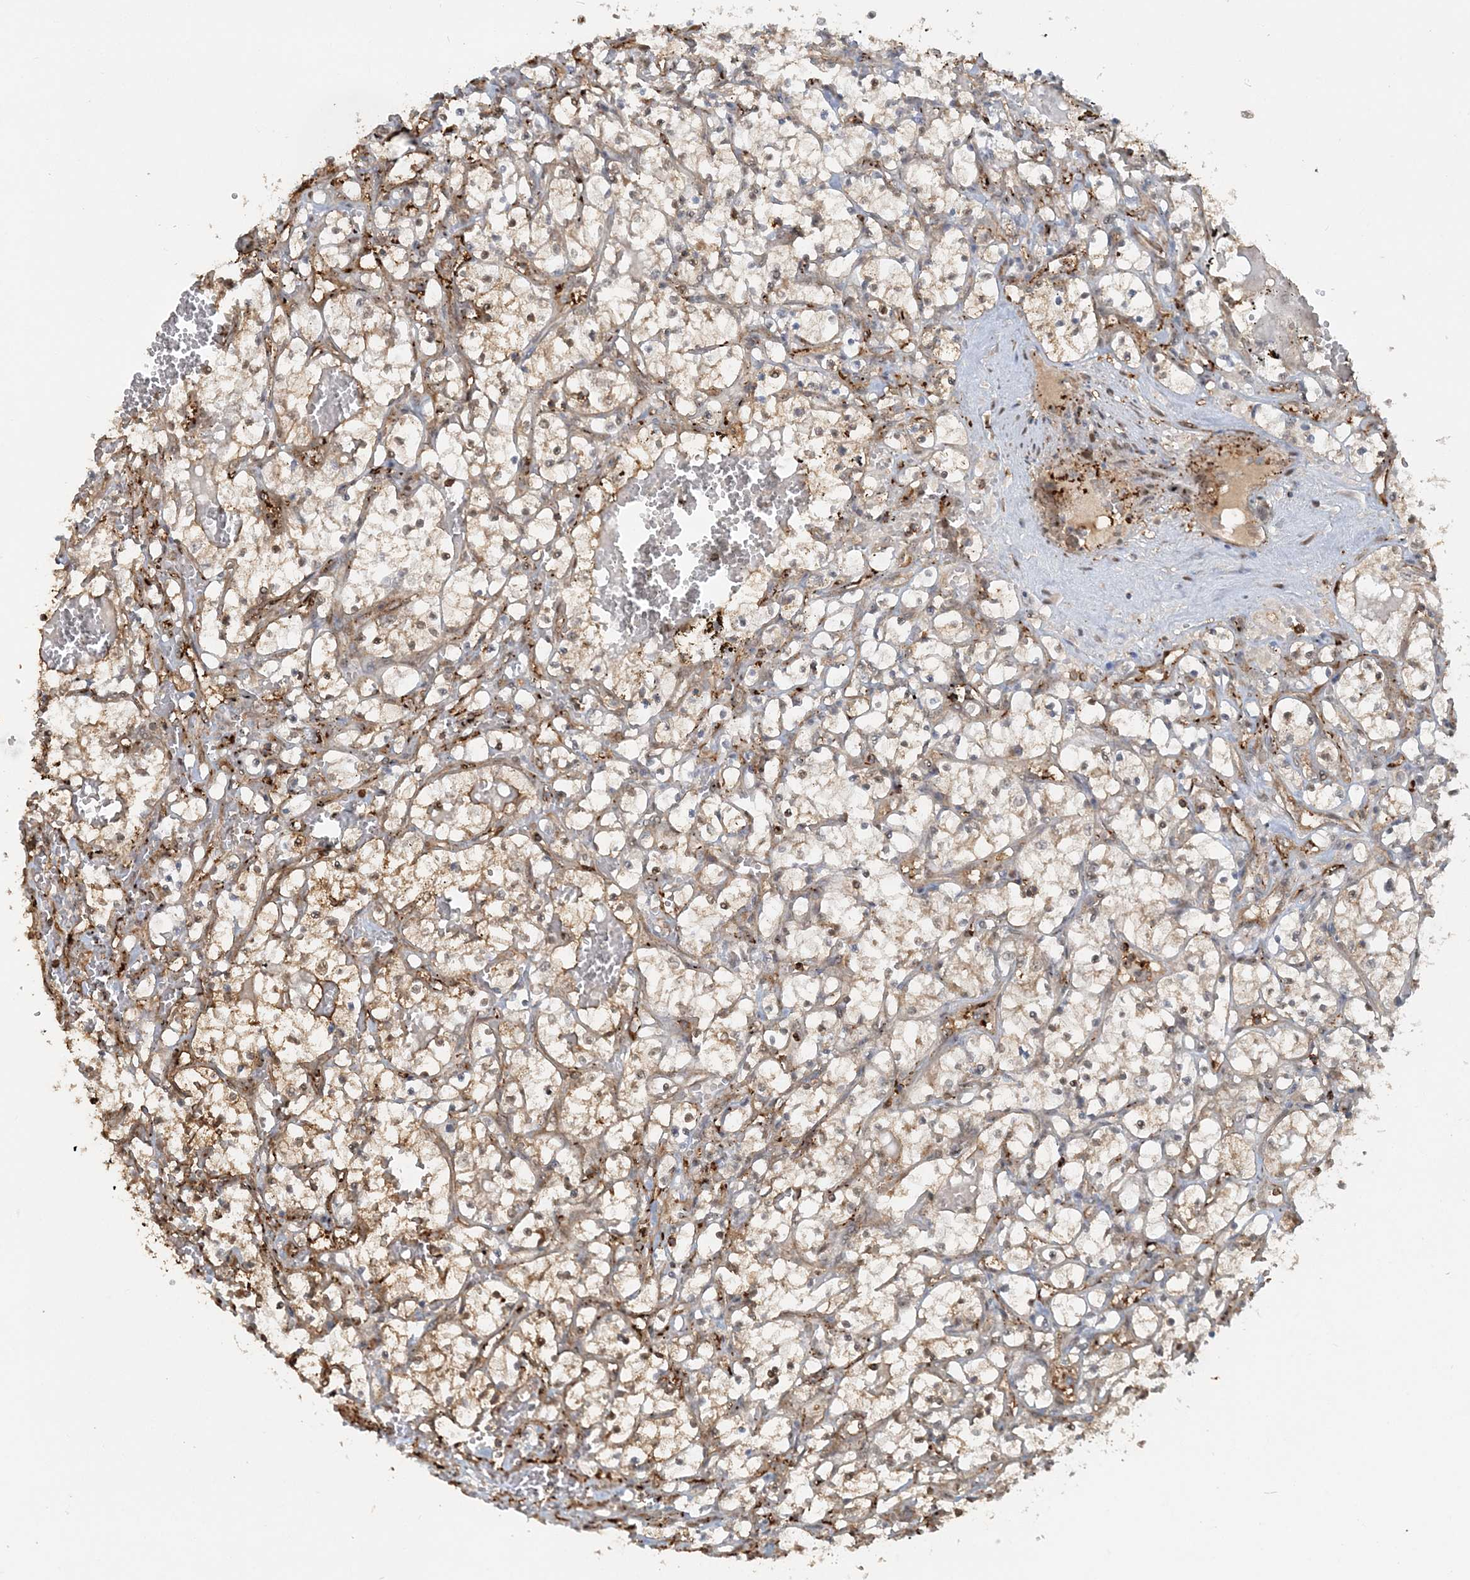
{"staining": {"intensity": "moderate", "quantity": "25%-75%", "location": "cytoplasmic/membranous"}, "tissue": "renal cancer", "cell_type": "Tumor cells", "image_type": "cancer", "snomed": [{"axis": "morphology", "description": "Adenocarcinoma, NOS"}, {"axis": "topography", "description": "Kidney"}], "caption": "IHC of human renal cancer reveals medium levels of moderate cytoplasmic/membranous positivity in approximately 25%-75% of tumor cells.", "gene": "DSTN", "patient": {"sex": "female", "age": 69}}